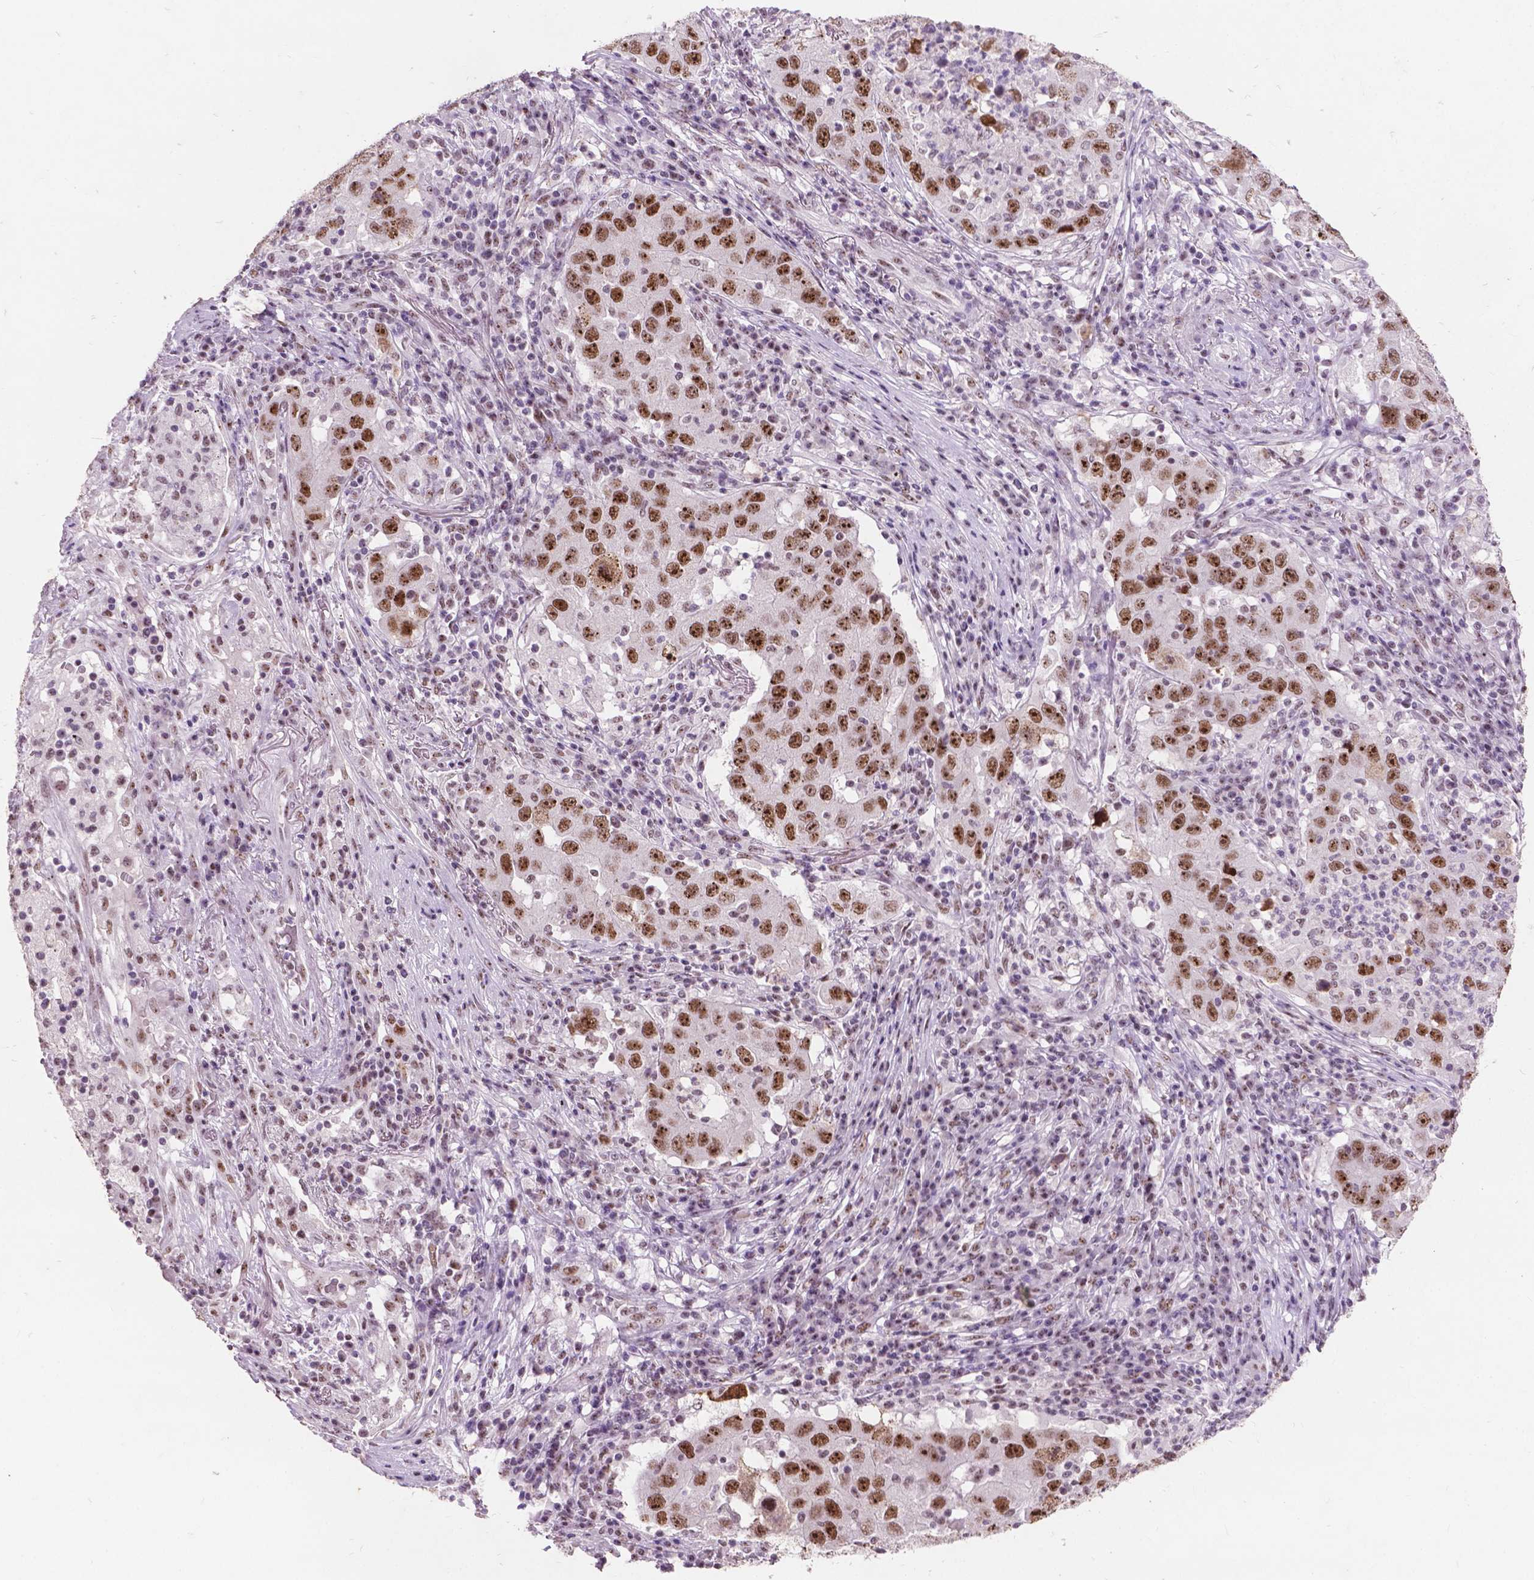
{"staining": {"intensity": "moderate", "quantity": ">75%", "location": "nuclear"}, "tissue": "lung cancer", "cell_type": "Tumor cells", "image_type": "cancer", "snomed": [{"axis": "morphology", "description": "Adenocarcinoma, NOS"}, {"axis": "topography", "description": "Lung"}], "caption": "This is an image of immunohistochemistry staining of lung cancer (adenocarcinoma), which shows moderate positivity in the nuclear of tumor cells.", "gene": "COIL", "patient": {"sex": "male", "age": 73}}